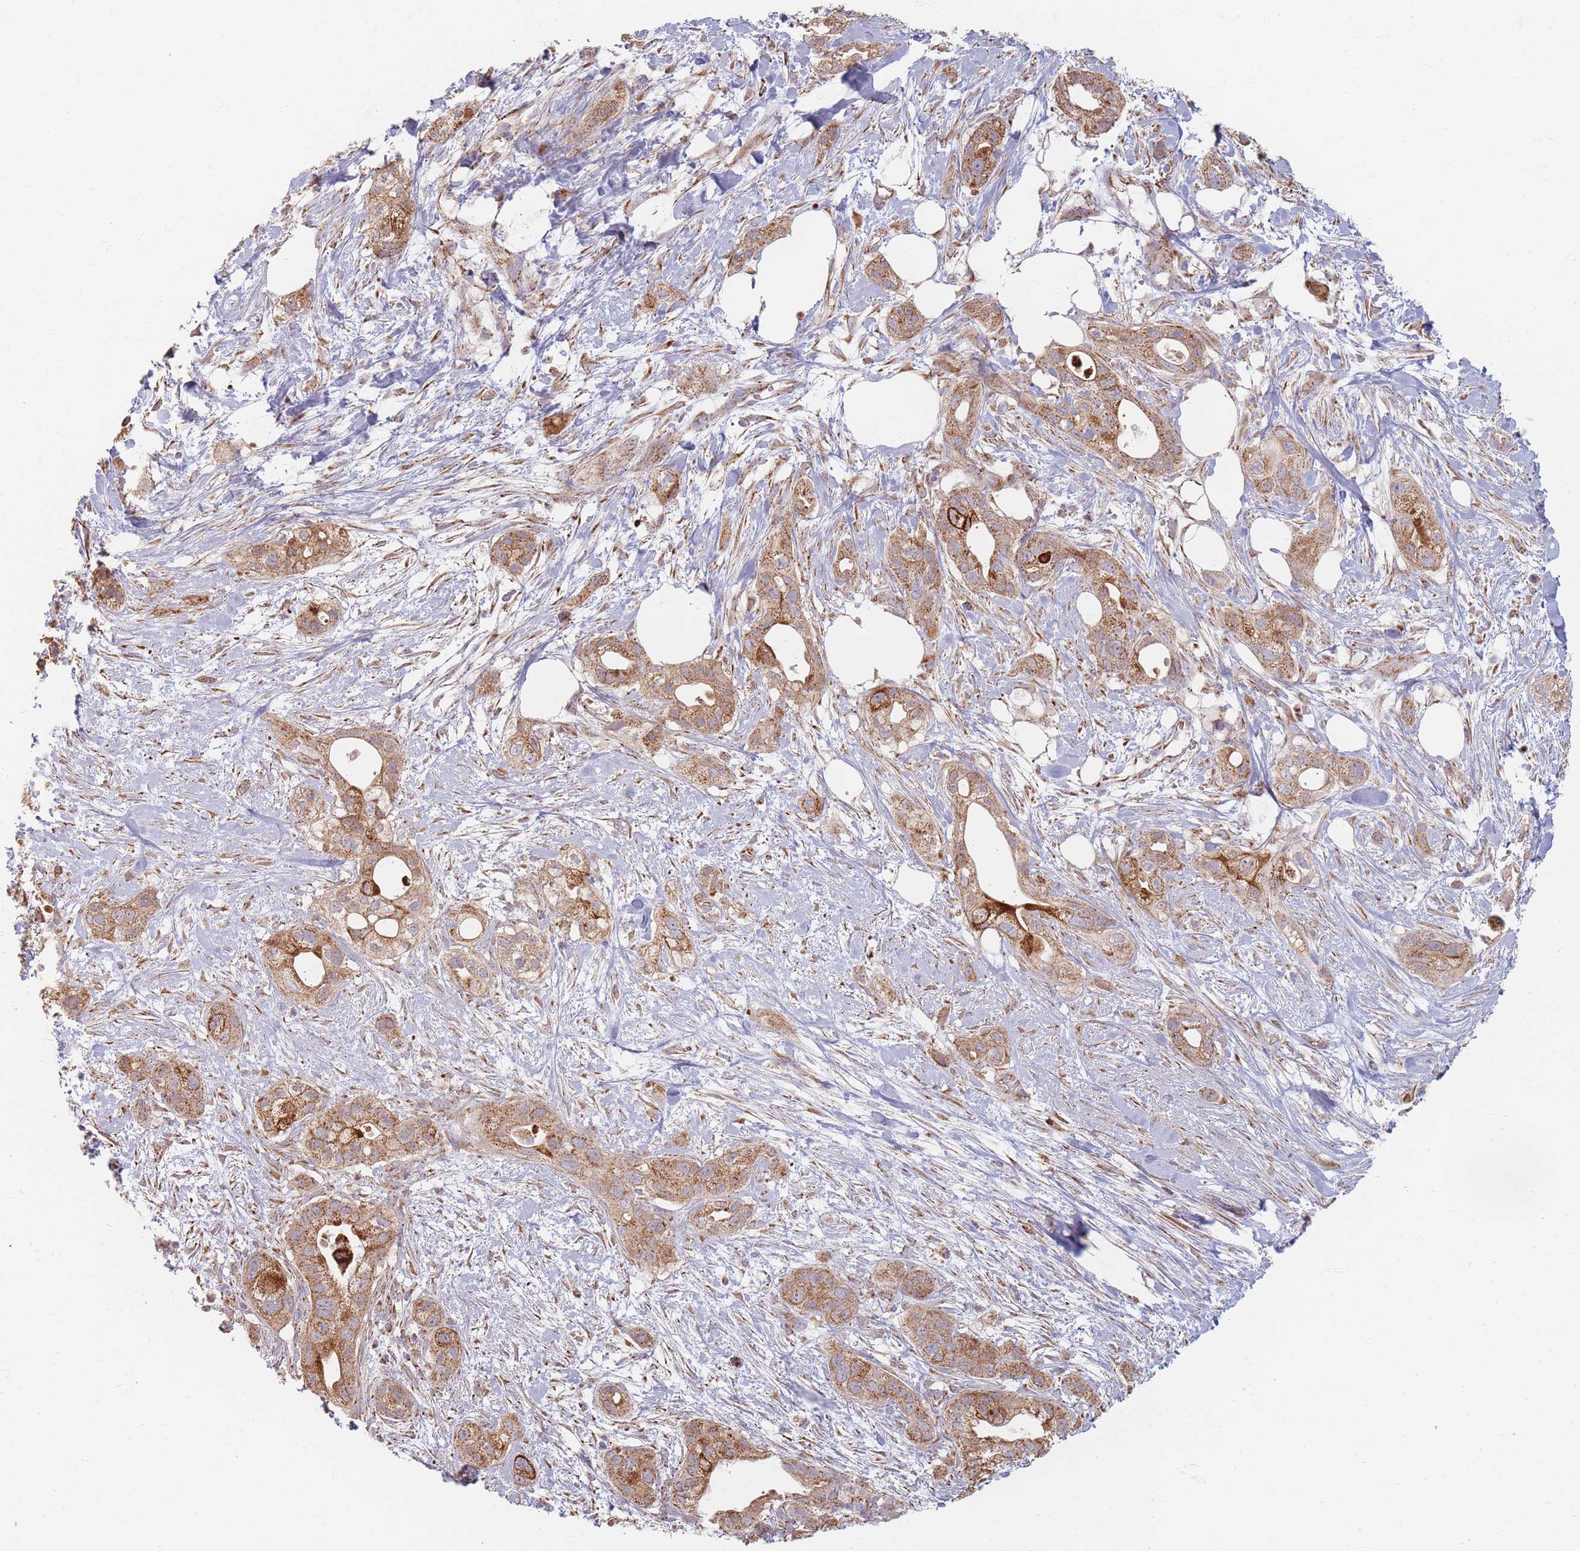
{"staining": {"intensity": "moderate", "quantity": ">75%", "location": "cytoplasmic/membranous"}, "tissue": "pancreatic cancer", "cell_type": "Tumor cells", "image_type": "cancer", "snomed": [{"axis": "morphology", "description": "Adenocarcinoma, NOS"}, {"axis": "topography", "description": "Pancreas"}], "caption": "Pancreatic adenocarcinoma stained for a protein (brown) reveals moderate cytoplasmic/membranous positive staining in approximately >75% of tumor cells.", "gene": "ESRP2", "patient": {"sex": "male", "age": 44}}